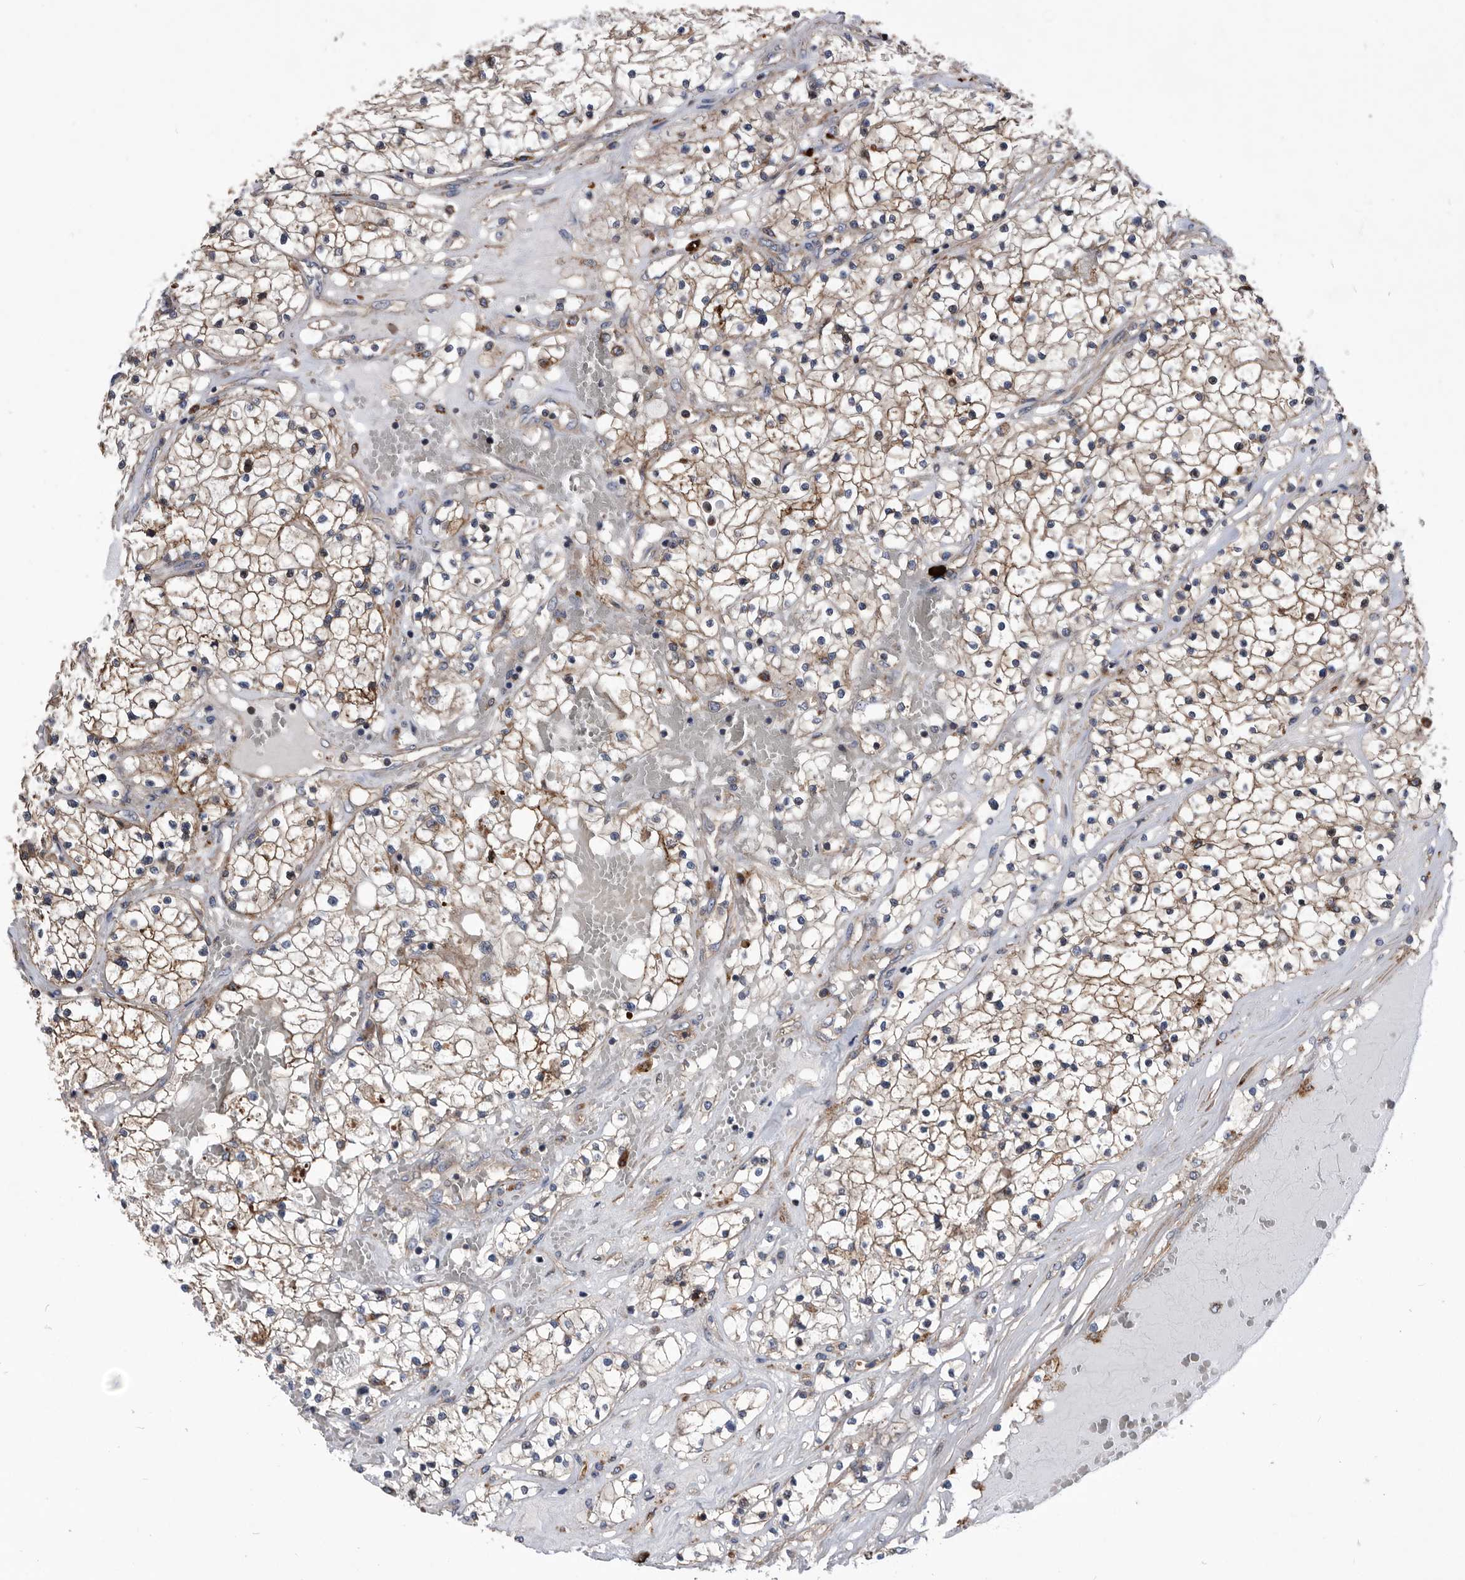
{"staining": {"intensity": "moderate", "quantity": ">75%", "location": "cytoplasmic/membranous"}, "tissue": "renal cancer", "cell_type": "Tumor cells", "image_type": "cancer", "snomed": [{"axis": "morphology", "description": "Normal tissue, NOS"}, {"axis": "morphology", "description": "Adenocarcinoma, NOS"}, {"axis": "topography", "description": "Kidney"}], "caption": "Adenocarcinoma (renal) stained for a protein demonstrates moderate cytoplasmic/membranous positivity in tumor cells.", "gene": "BAIAP3", "patient": {"sex": "male", "age": 68}}